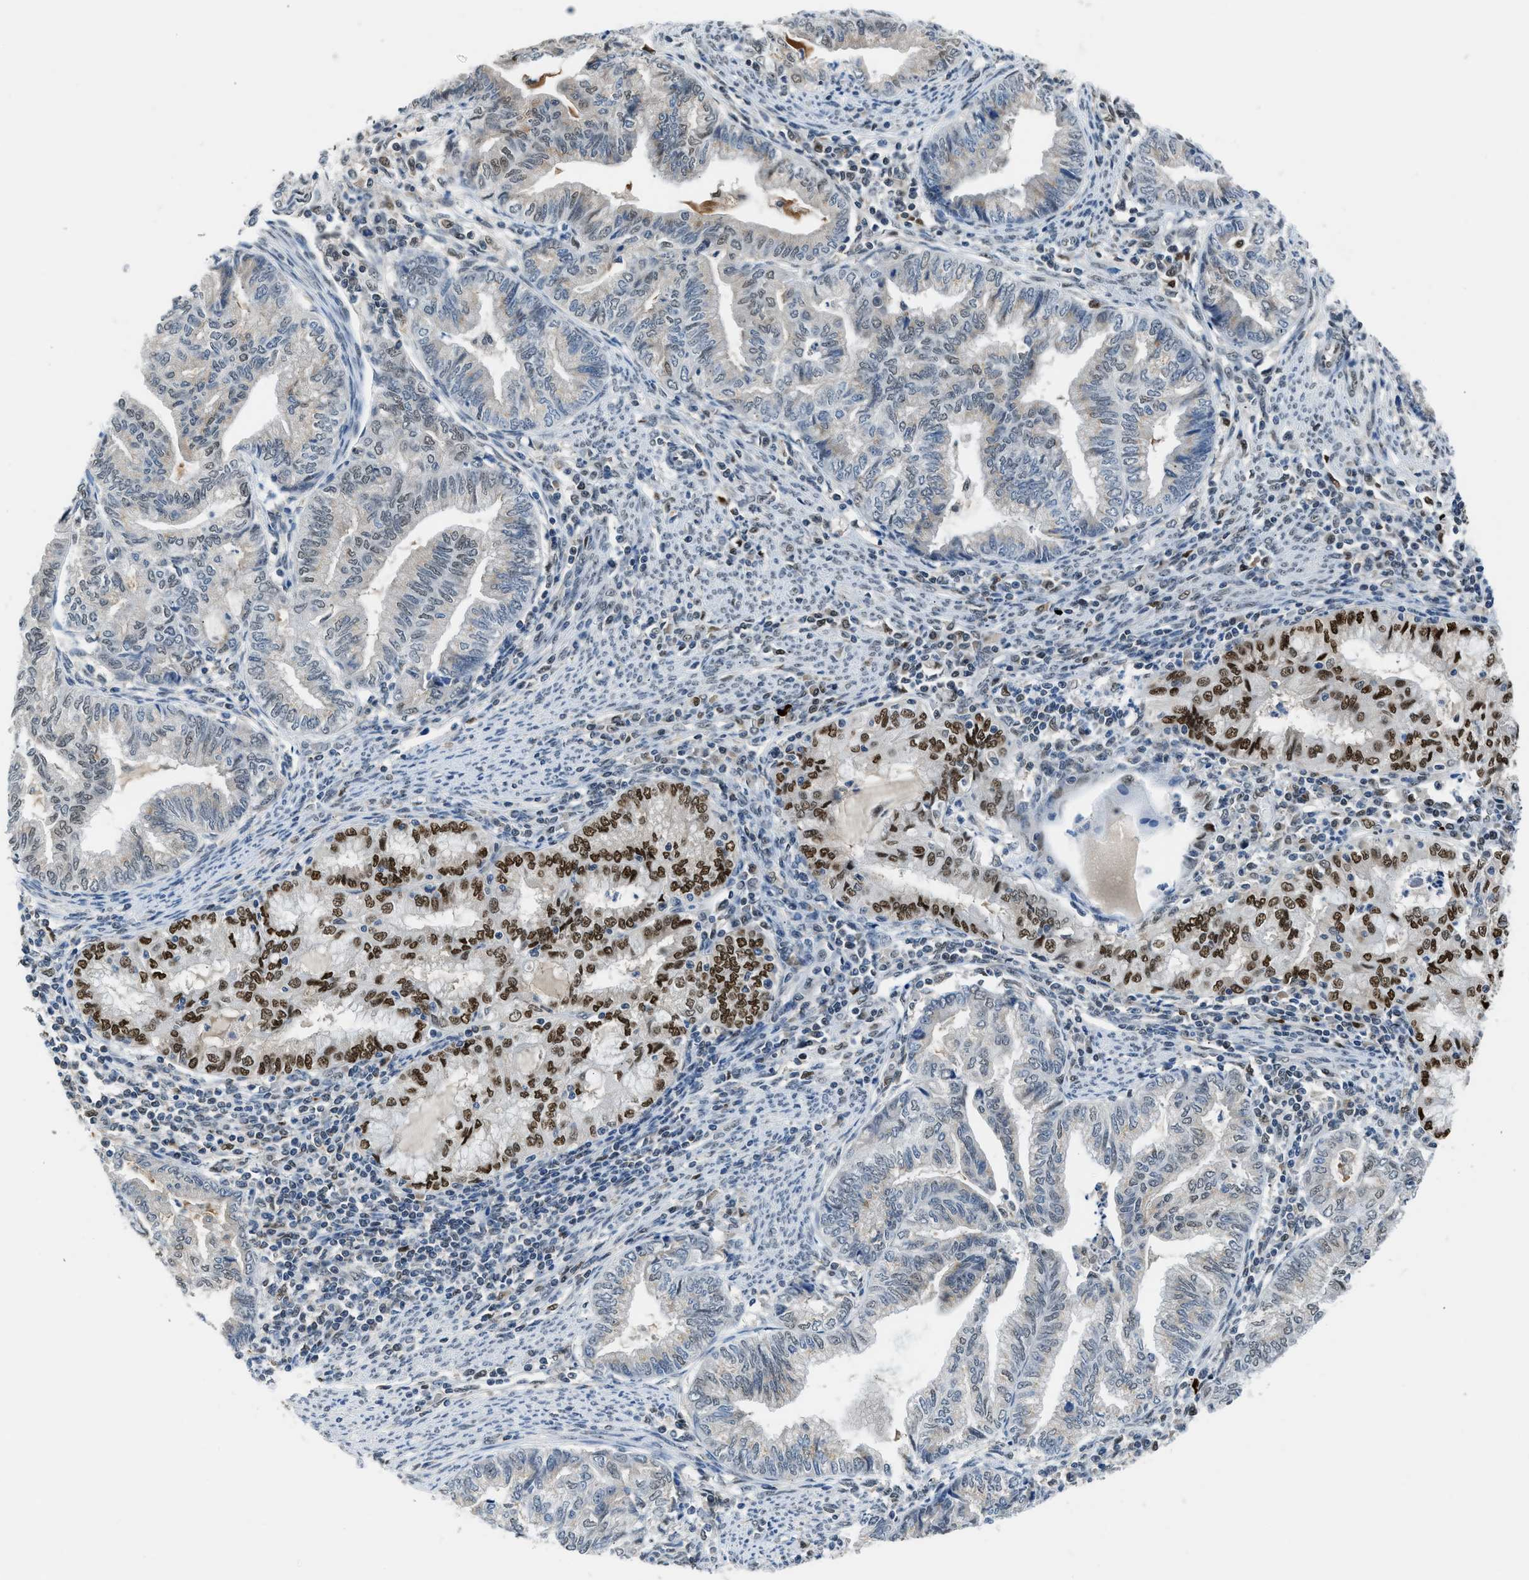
{"staining": {"intensity": "strong", "quantity": "<25%", "location": "nuclear"}, "tissue": "endometrial cancer", "cell_type": "Tumor cells", "image_type": "cancer", "snomed": [{"axis": "morphology", "description": "Adenocarcinoma, NOS"}, {"axis": "topography", "description": "Endometrium"}], "caption": "DAB (3,3'-diaminobenzidine) immunohistochemical staining of human endometrial cancer (adenocarcinoma) displays strong nuclear protein expression in approximately <25% of tumor cells.", "gene": "ALX1", "patient": {"sex": "female", "age": 79}}